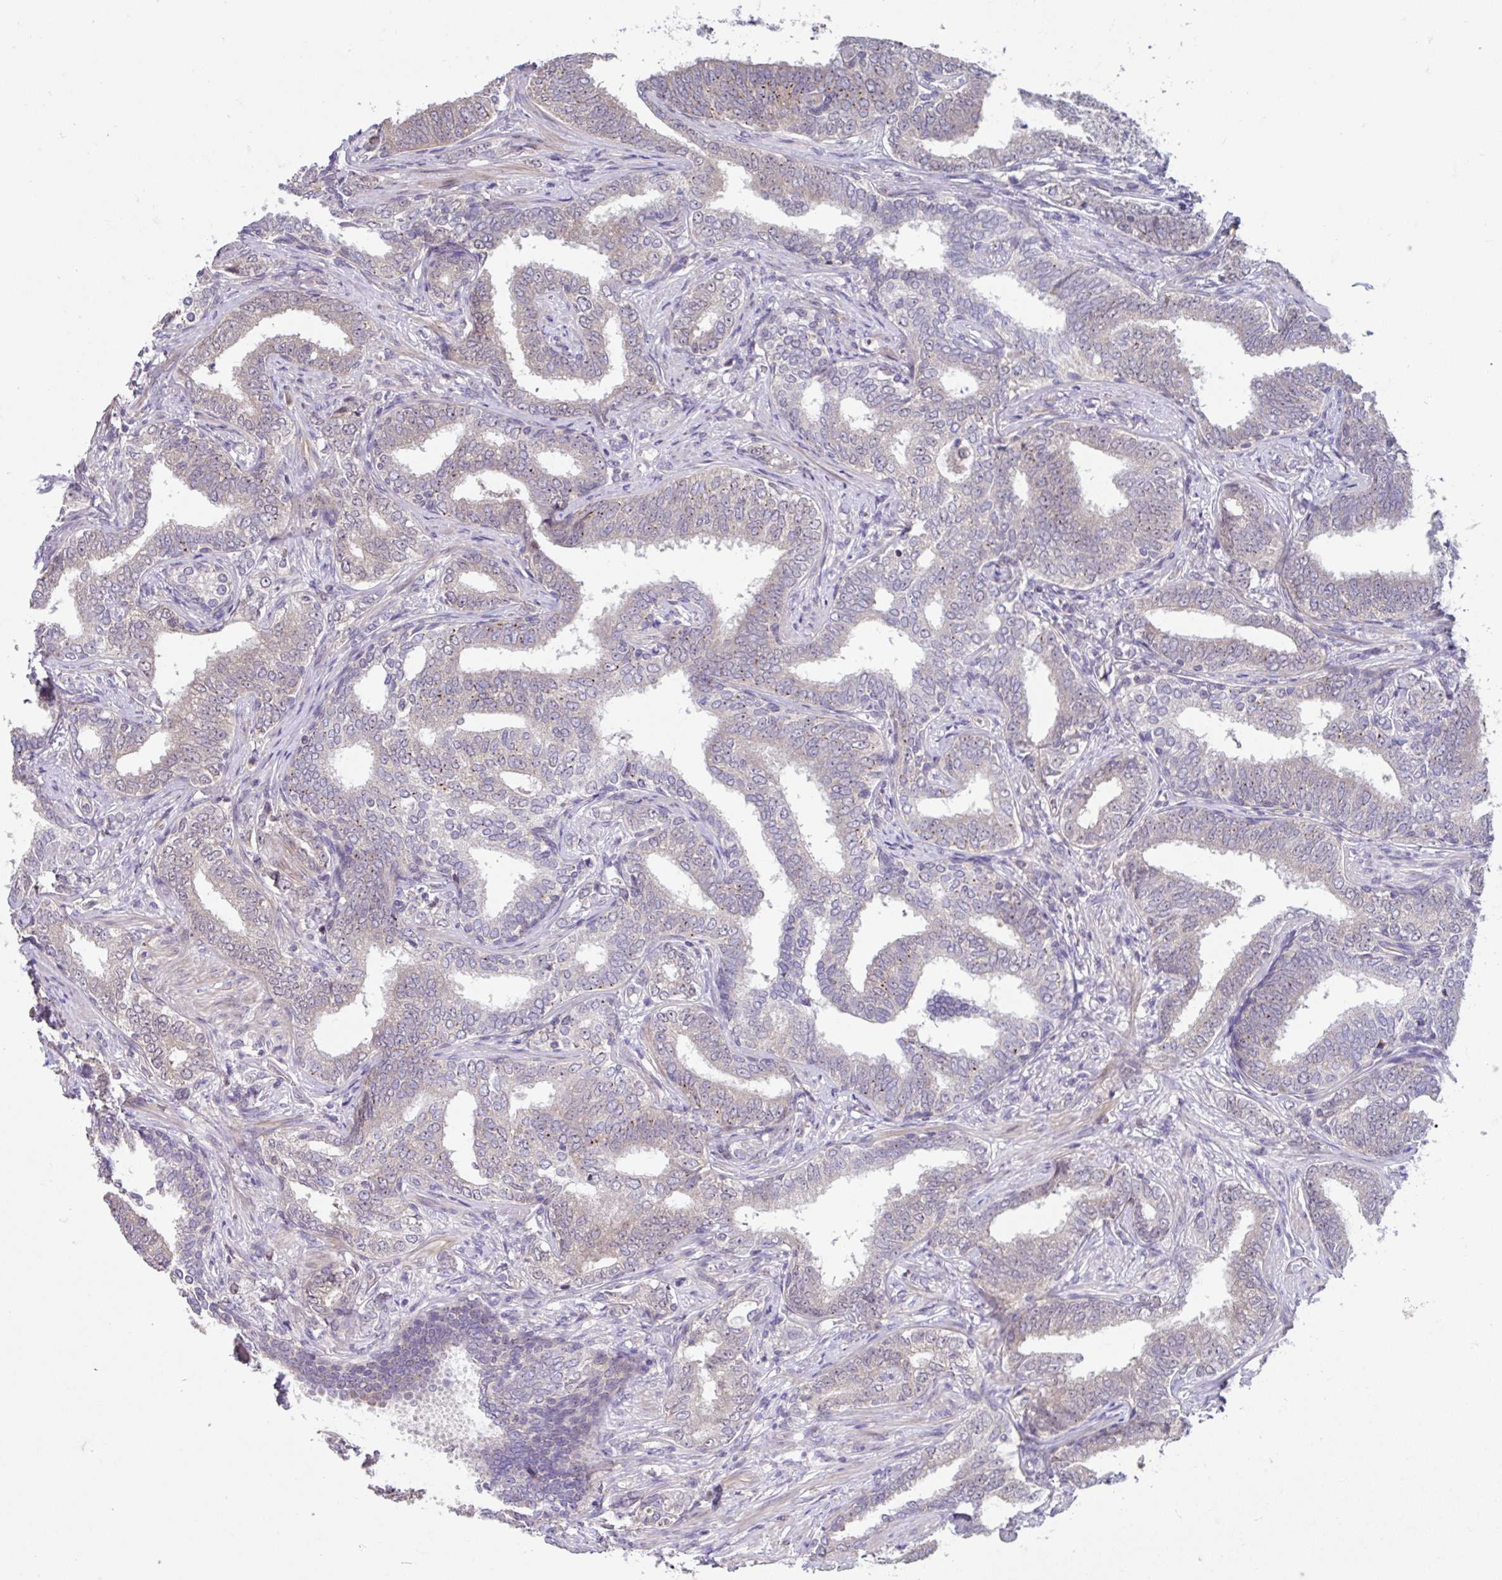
{"staining": {"intensity": "negative", "quantity": "none", "location": "none"}, "tissue": "prostate cancer", "cell_type": "Tumor cells", "image_type": "cancer", "snomed": [{"axis": "morphology", "description": "Adenocarcinoma, High grade"}, {"axis": "topography", "description": "Prostate"}], "caption": "High-grade adenocarcinoma (prostate) was stained to show a protein in brown. There is no significant positivity in tumor cells.", "gene": "NT5C1B", "patient": {"sex": "male", "age": 72}}